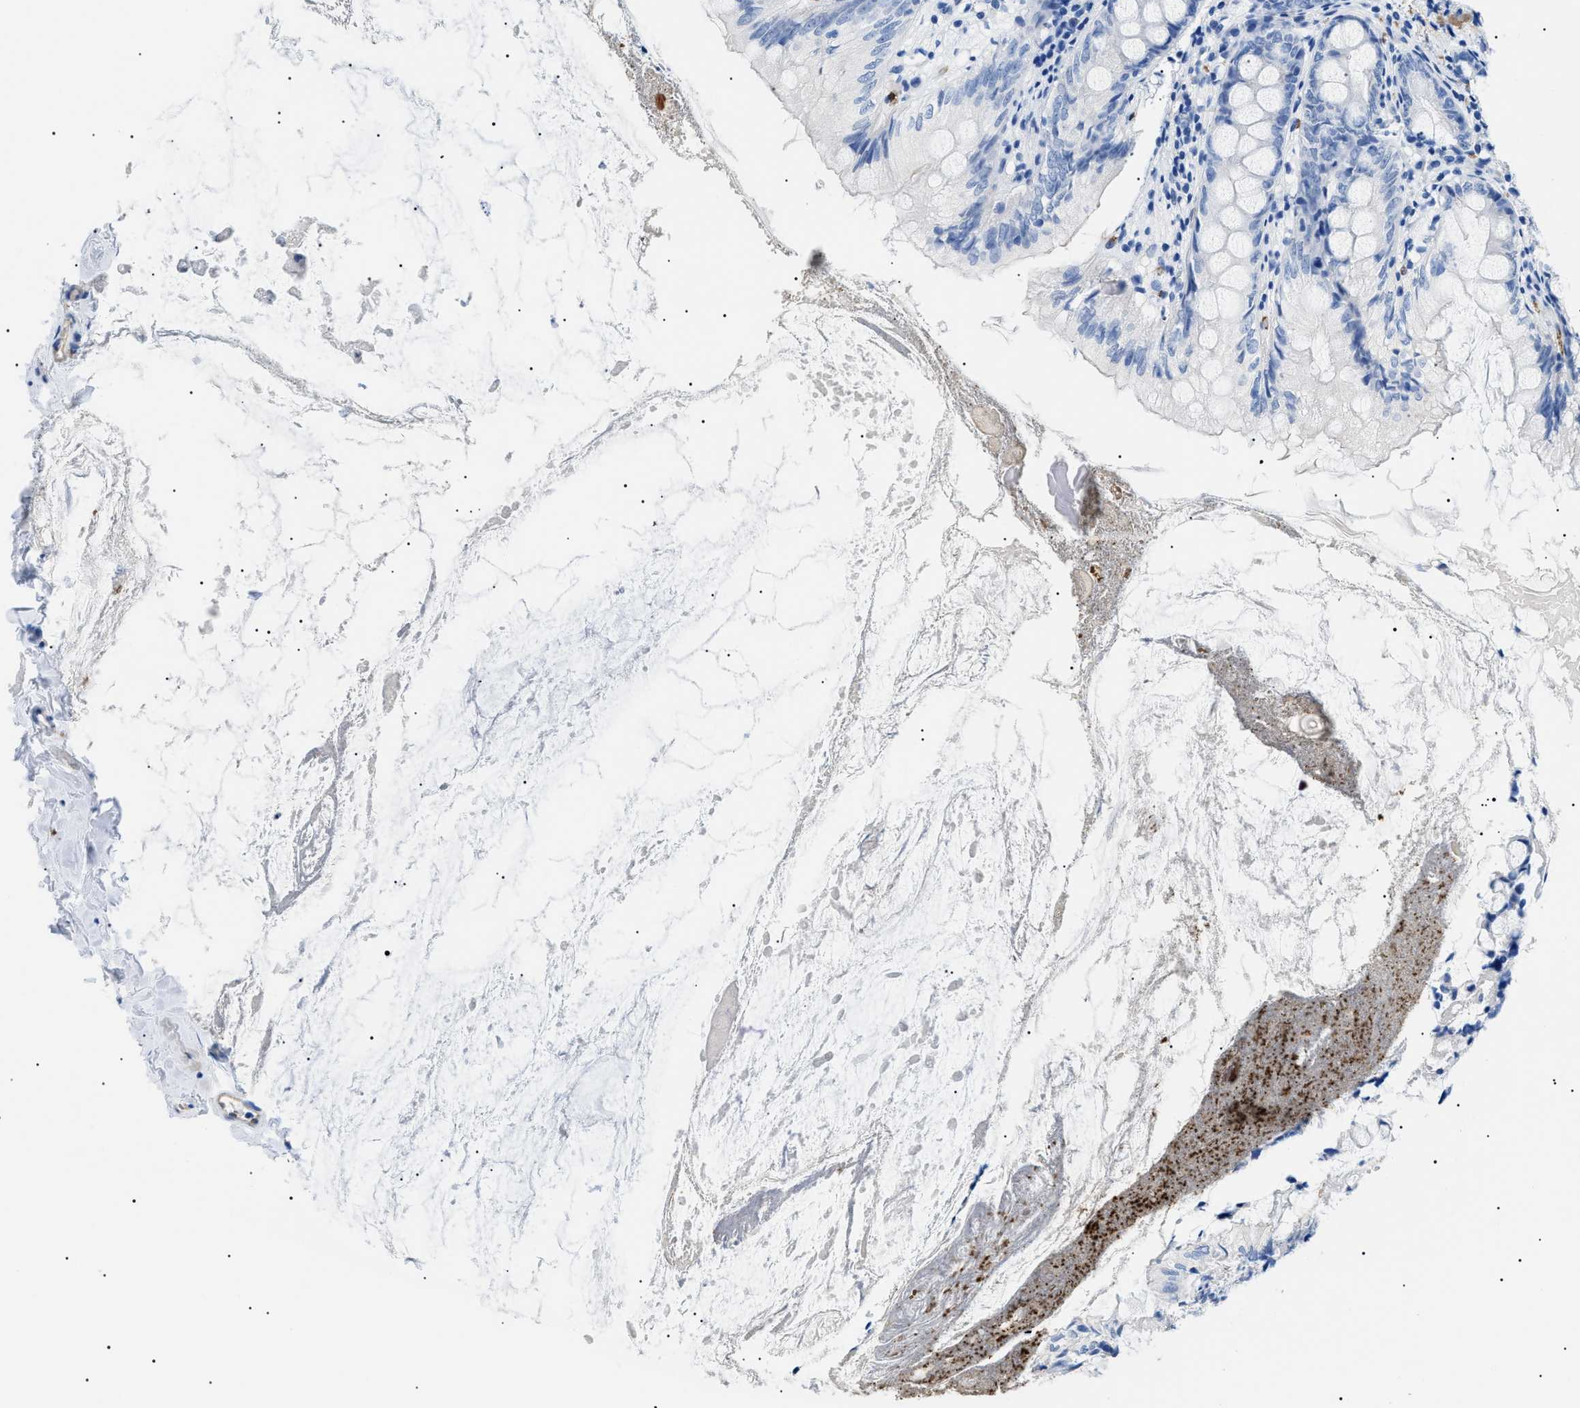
{"staining": {"intensity": "negative", "quantity": "none", "location": "none"}, "tissue": "appendix", "cell_type": "Glandular cells", "image_type": "normal", "snomed": [{"axis": "morphology", "description": "Normal tissue, NOS"}, {"axis": "topography", "description": "Appendix"}], "caption": "IHC of unremarkable appendix shows no positivity in glandular cells.", "gene": "PODXL", "patient": {"sex": "female", "age": 77}}